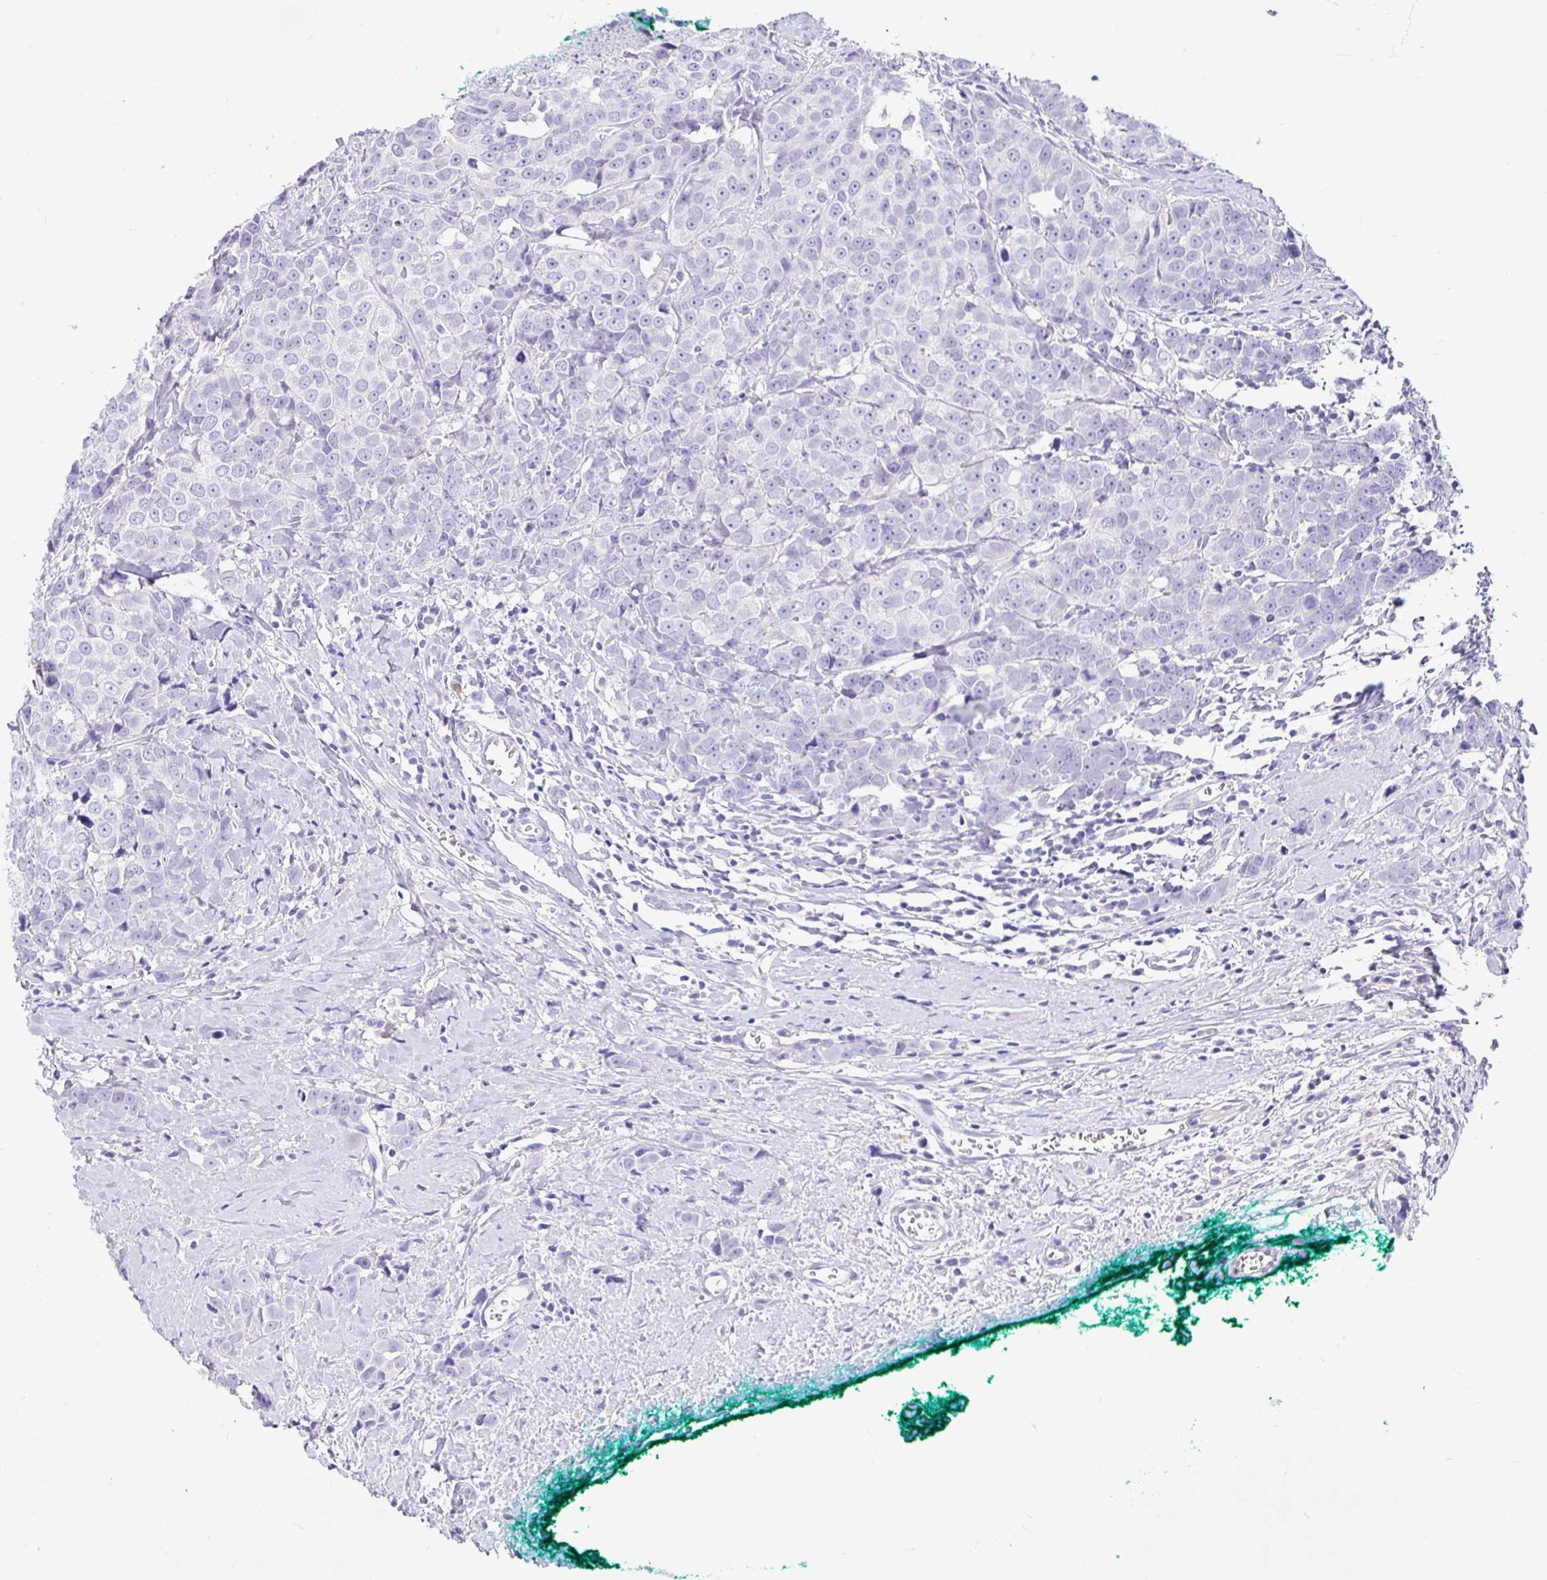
{"staining": {"intensity": "negative", "quantity": "none", "location": "none"}, "tissue": "breast cancer", "cell_type": "Tumor cells", "image_type": "cancer", "snomed": [{"axis": "morphology", "description": "Duct carcinoma"}, {"axis": "topography", "description": "Breast"}], "caption": "IHC of infiltrating ductal carcinoma (breast) shows no expression in tumor cells. (DAB (3,3'-diaminobenzidine) immunohistochemistry visualized using brightfield microscopy, high magnification).", "gene": "TPTE", "patient": {"sex": "female", "age": 80}}